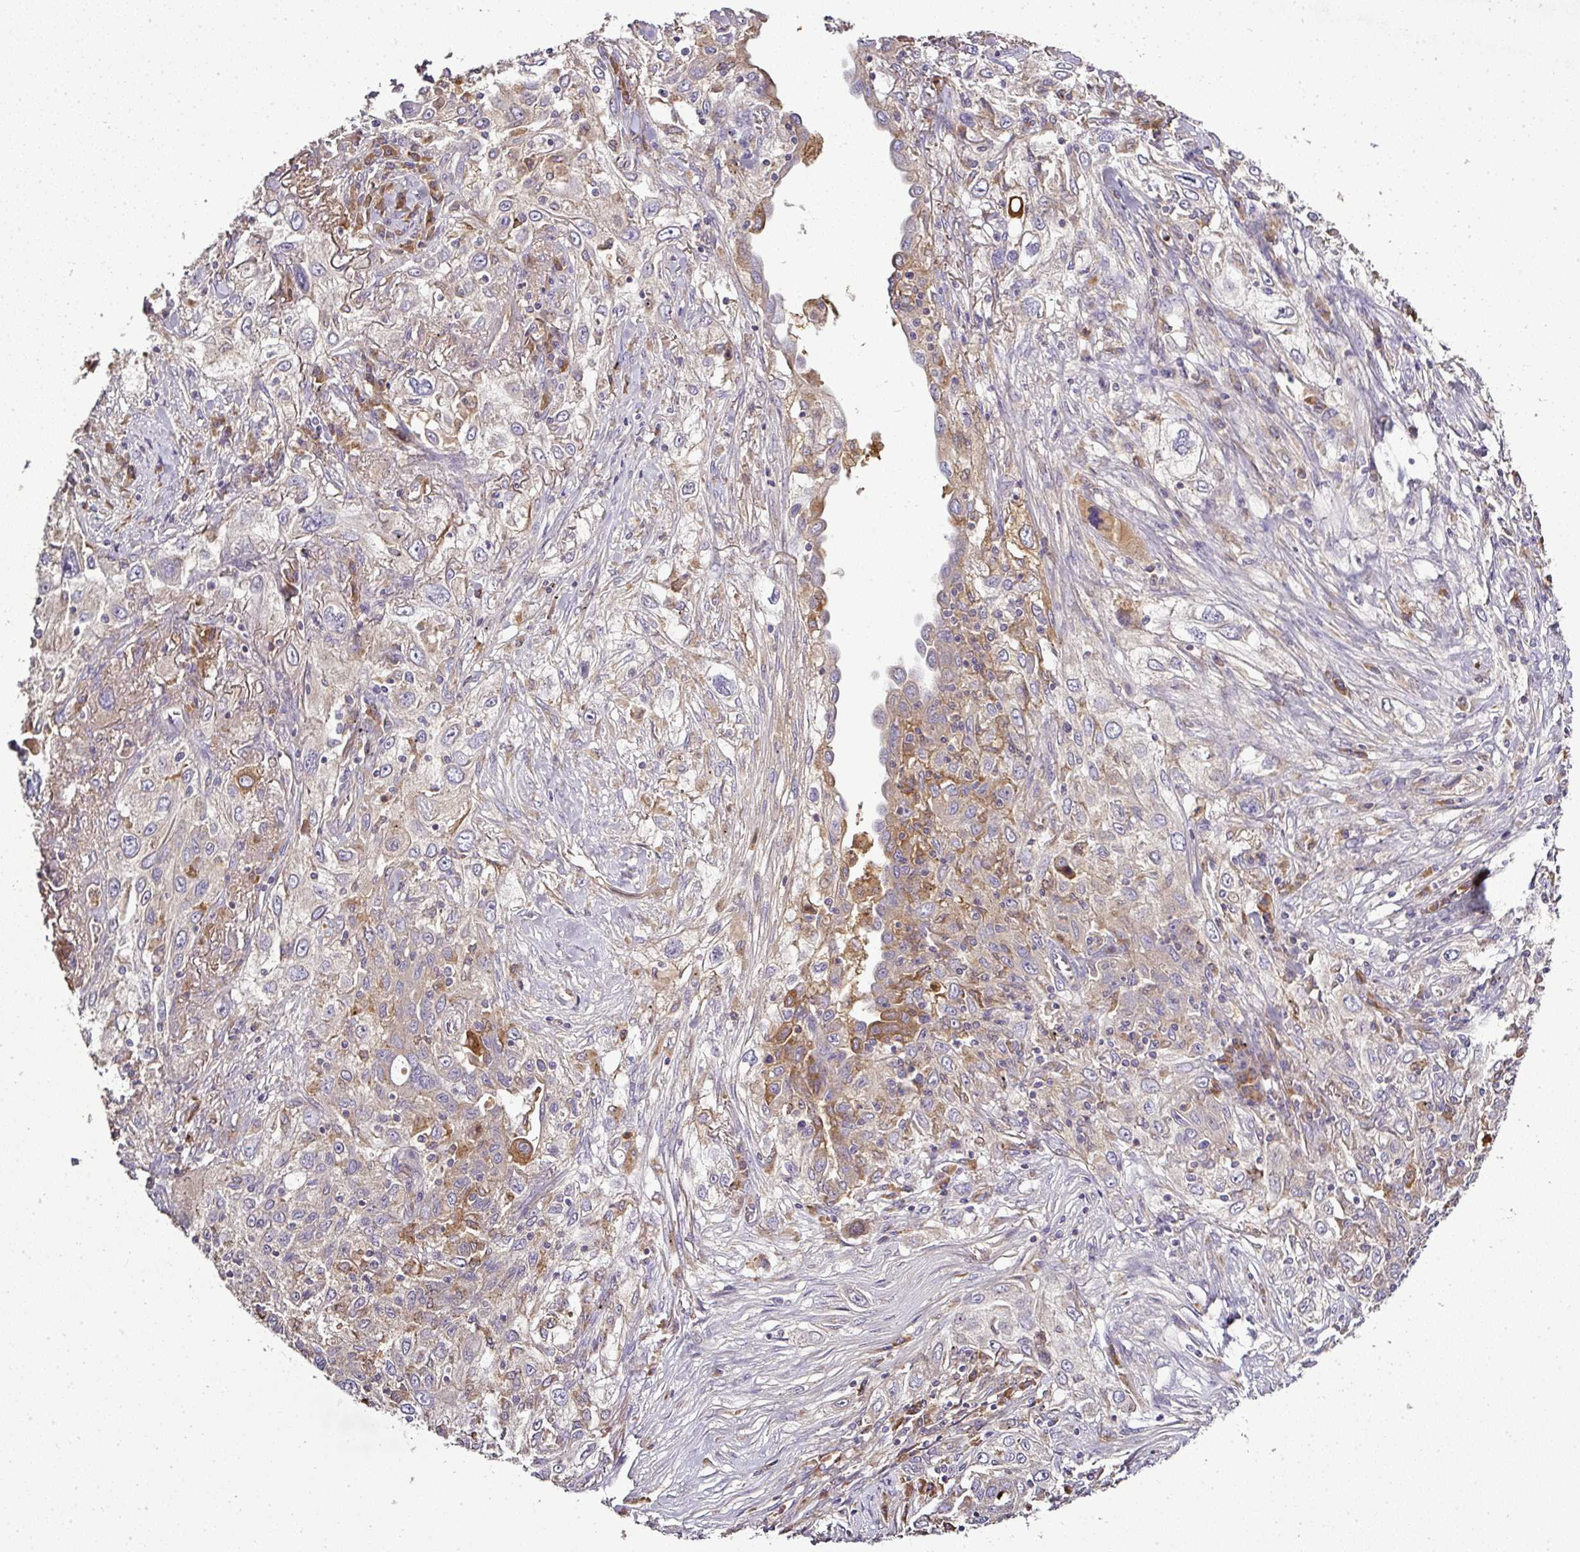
{"staining": {"intensity": "weak", "quantity": "25%-75%", "location": "cytoplasmic/membranous"}, "tissue": "lung cancer", "cell_type": "Tumor cells", "image_type": "cancer", "snomed": [{"axis": "morphology", "description": "Squamous cell carcinoma, NOS"}, {"axis": "topography", "description": "Lung"}], "caption": "Lung cancer was stained to show a protein in brown. There is low levels of weak cytoplasmic/membranous expression in about 25%-75% of tumor cells. (Stains: DAB in brown, nuclei in blue, Microscopy: brightfield microscopy at high magnification).", "gene": "CAB39L", "patient": {"sex": "female", "age": 69}}